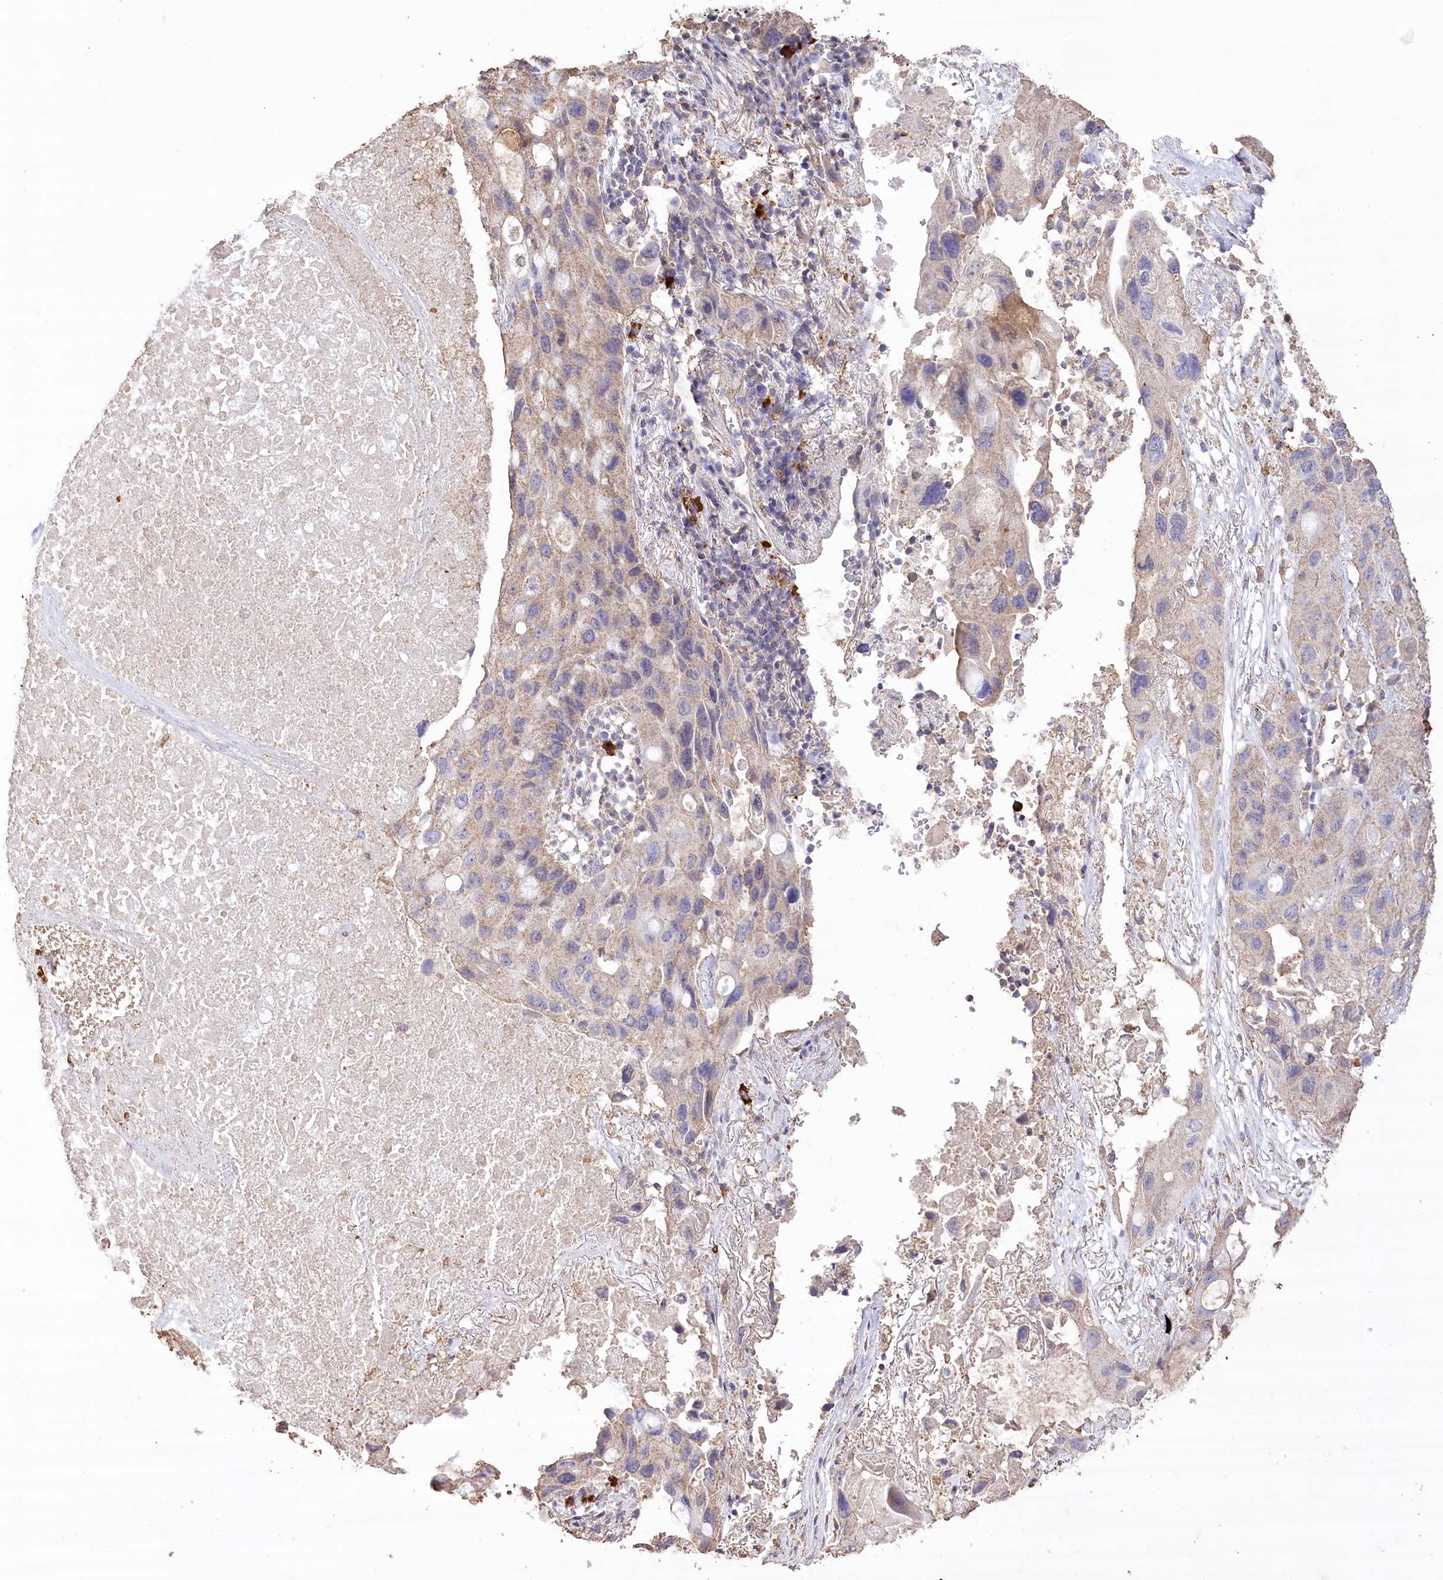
{"staining": {"intensity": "weak", "quantity": "25%-75%", "location": "cytoplasmic/membranous"}, "tissue": "lung cancer", "cell_type": "Tumor cells", "image_type": "cancer", "snomed": [{"axis": "morphology", "description": "Squamous cell carcinoma, NOS"}, {"axis": "topography", "description": "Lung"}], "caption": "This is an image of IHC staining of lung cancer, which shows weak expression in the cytoplasmic/membranous of tumor cells.", "gene": "IREB2", "patient": {"sex": "female", "age": 73}}